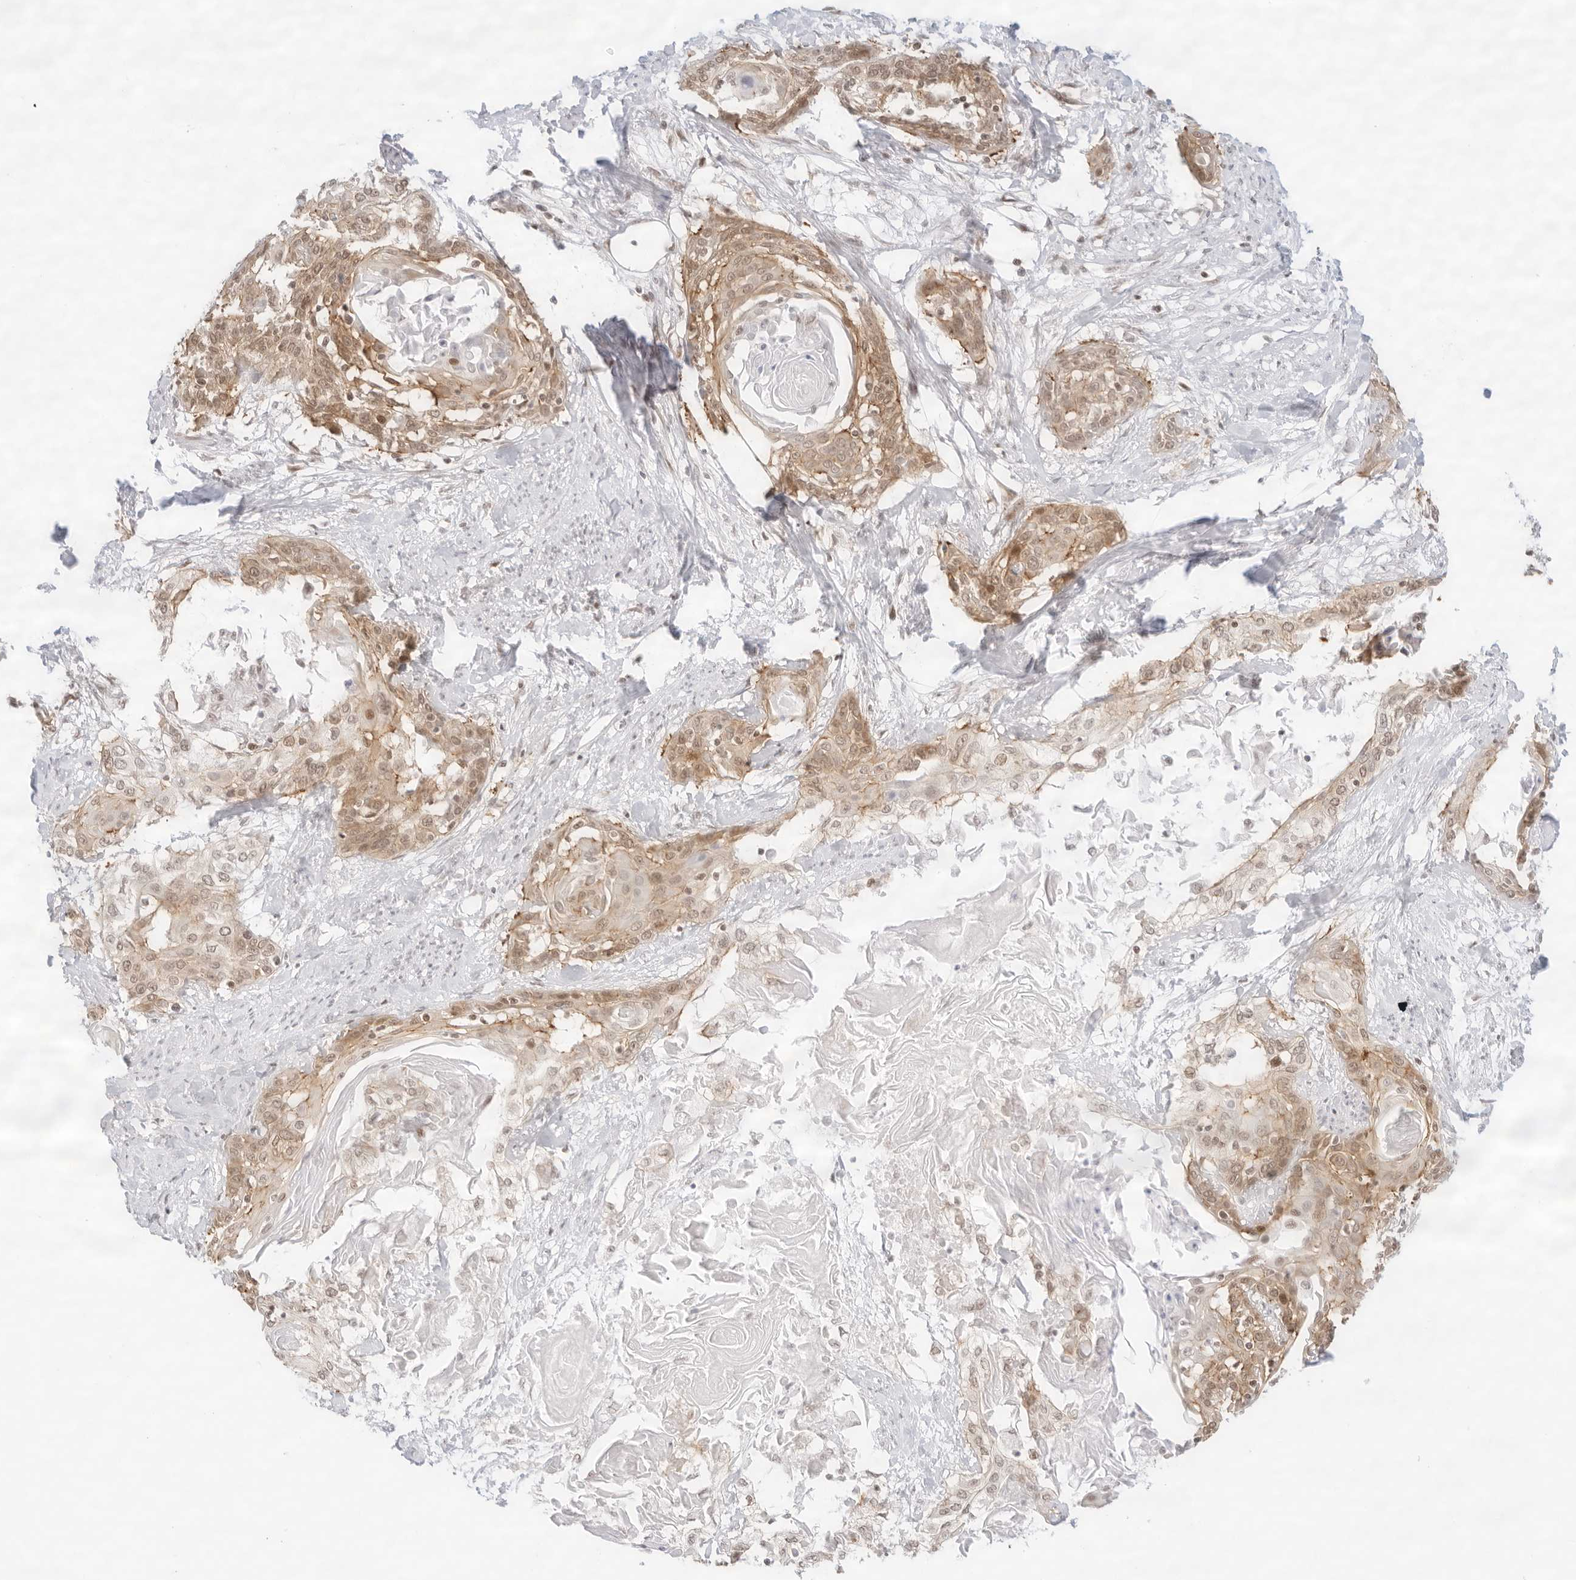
{"staining": {"intensity": "moderate", "quantity": ">75%", "location": "cytoplasmic/membranous,nuclear"}, "tissue": "cervical cancer", "cell_type": "Tumor cells", "image_type": "cancer", "snomed": [{"axis": "morphology", "description": "Squamous cell carcinoma, NOS"}, {"axis": "topography", "description": "Cervix"}], "caption": "Immunohistochemistry (IHC) (DAB (3,3'-diaminobenzidine)) staining of cervical cancer (squamous cell carcinoma) shows moderate cytoplasmic/membranous and nuclear protein expression in approximately >75% of tumor cells.", "gene": "GNAS", "patient": {"sex": "female", "age": 57}}